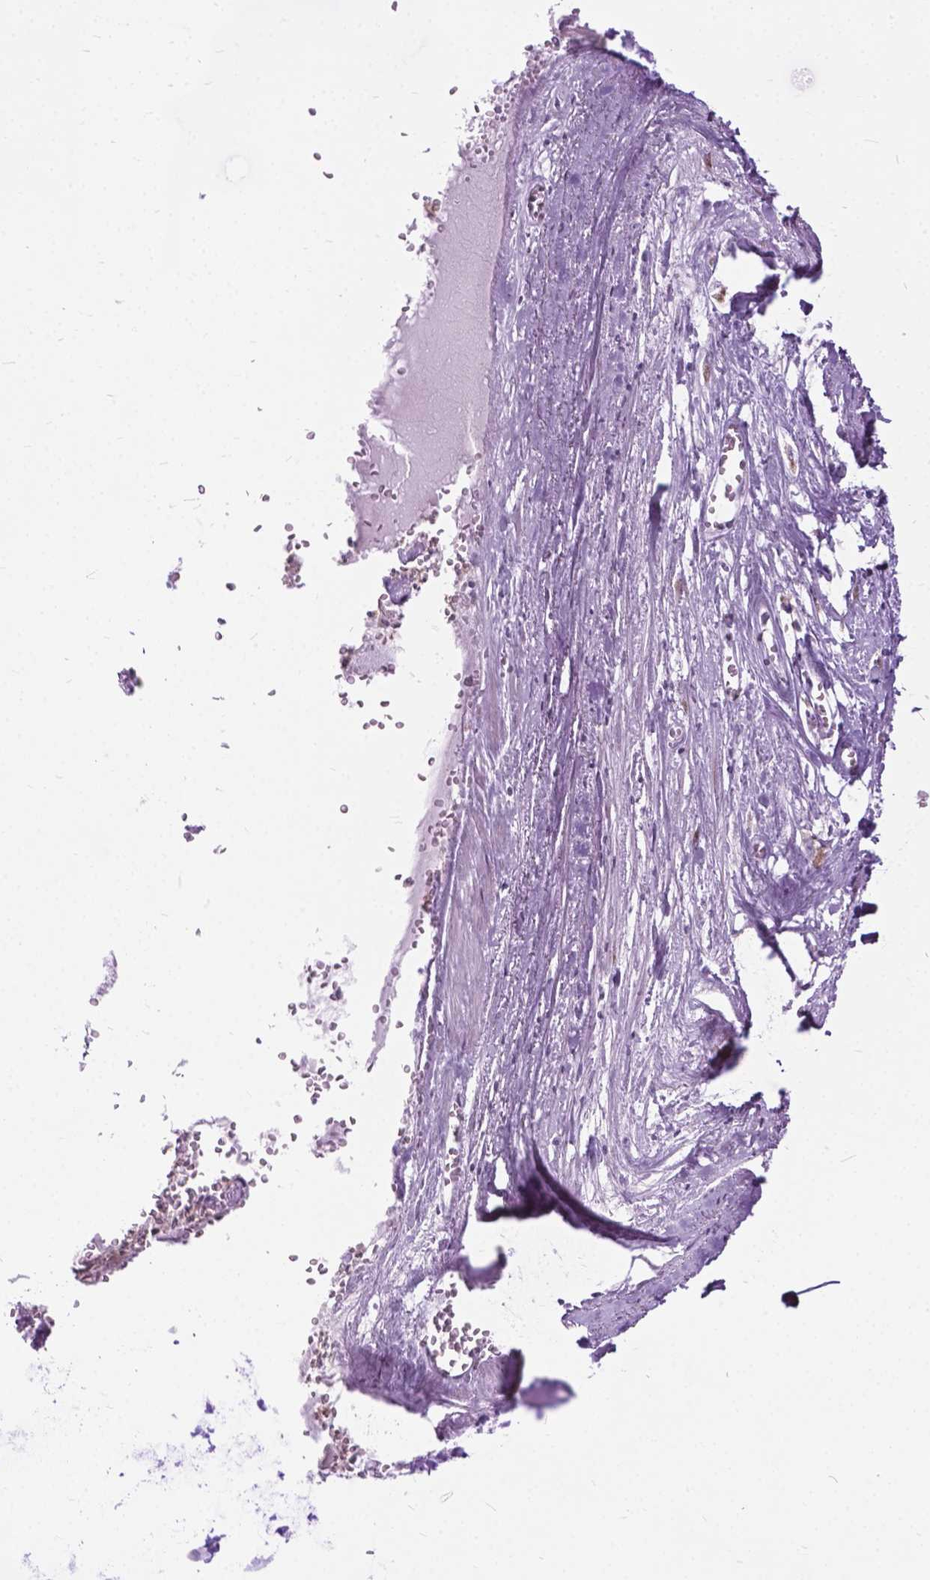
{"staining": {"intensity": "weak", "quantity": "<25%", "location": "cytoplasmic/membranous"}, "tissue": "adipose tissue", "cell_type": "Adipocytes", "image_type": "normal", "snomed": [{"axis": "morphology", "description": "Normal tissue, NOS"}, {"axis": "morphology", "description": "Squamous cell carcinoma, NOS"}, {"axis": "topography", "description": "Cartilage tissue"}, {"axis": "topography", "description": "Head-Neck"}], "caption": "DAB immunohistochemical staining of unremarkable human adipose tissue reveals no significant positivity in adipocytes.", "gene": "PRR35", "patient": {"sex": "male", "age": 57}}